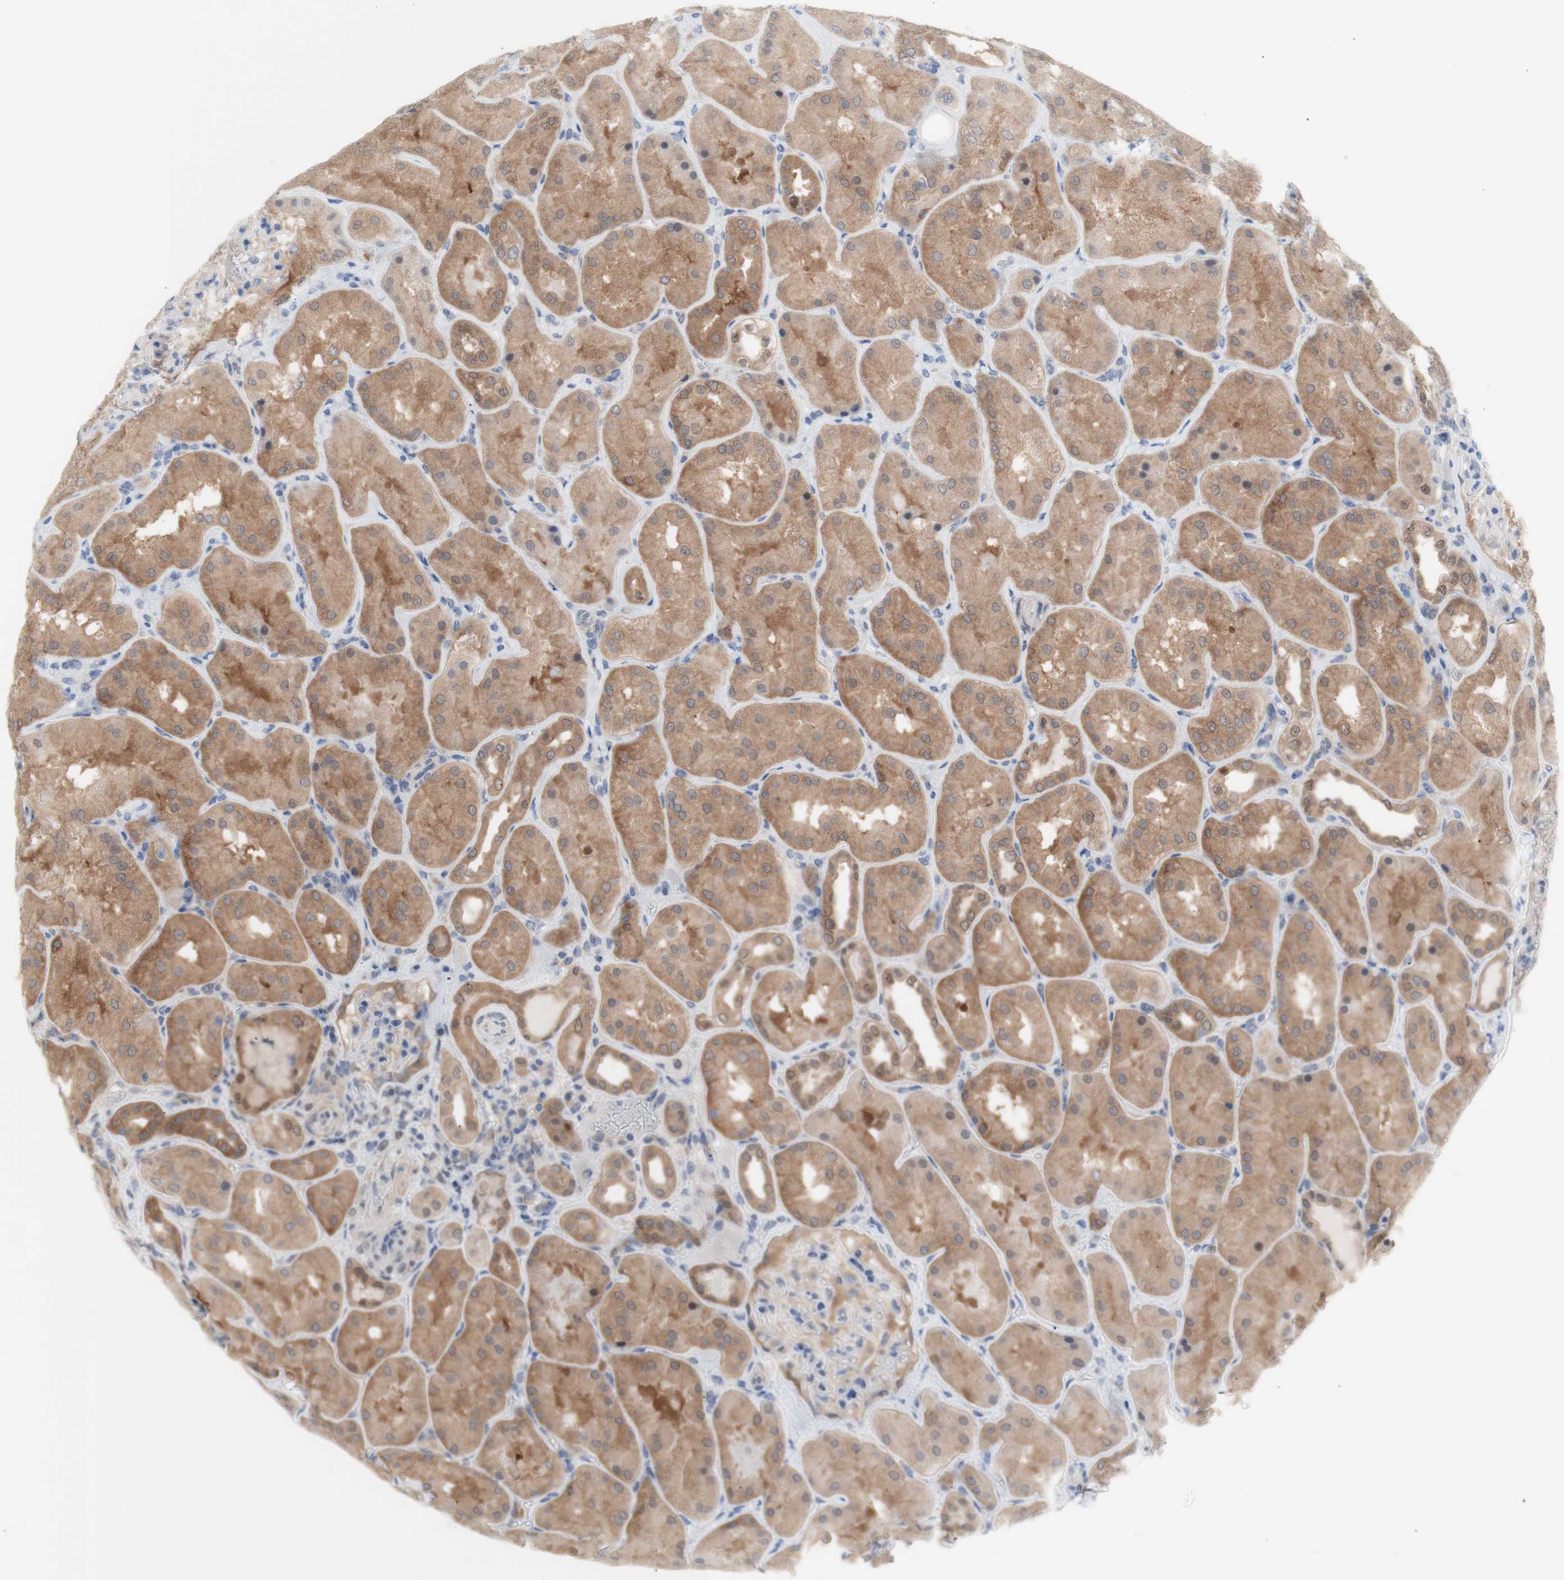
{"staining": {"intensity": "weak", "quantity": ">75%", "location": "cytoplasmic/membranous"}, "tissue": "kidney", "cell_type": "Cells in glomeruli", "image_type": "normal", "snomed": [{"axis": "morphology", "description": "Normal tissue, NOS"}, {"axis": "topography", "description": "Kidney"}], "caption": "A histopathology image showing weak cytoplasmic/membranous positivity in approximately >75% of cells in glomeruli in unremarkable kidney, as visualized by brown immunohistochemical staining.", "gene": "PRMT5", "patient": {"sex": "female", "age": 56}}